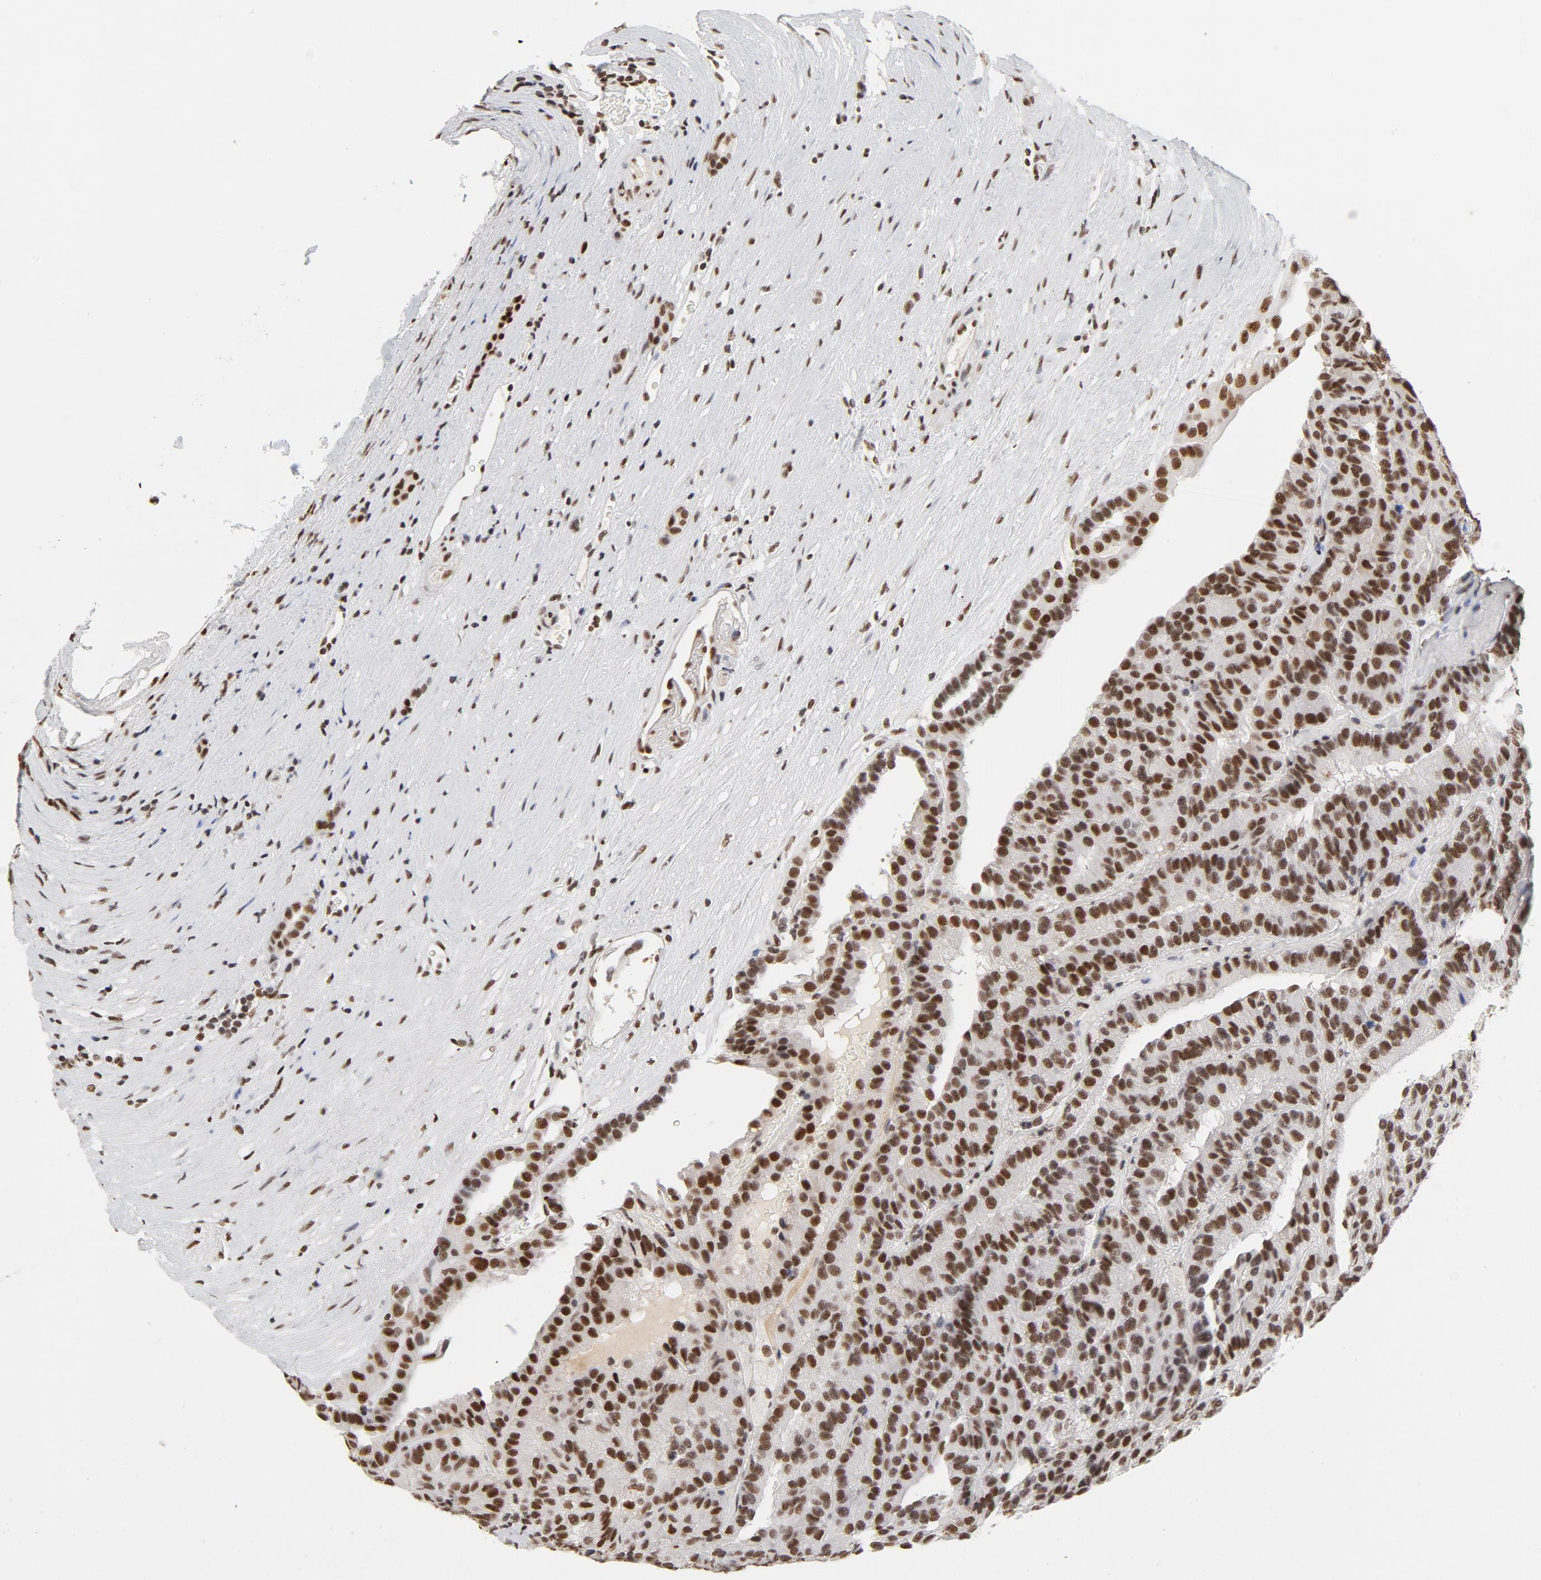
{"staining": {"intensity": "moderate", "quantity": ">75%", "location": "nuclear"}, "tissue": "renal cancer", "cell_type": "Tumor cells", "image_type": "cancer", "snomed": [{"axis": "morphology", "description": "Adenocarcinoma, NOS"}, {"axis": "topography", "description": "Kidney"}], "caption": "IHC (DAB) staining of renal cancer (adenocarcinoma) exhibits moderate nuclear protein positivity in approximately >75% of tumor cells.", "gene": "TP53BP1", "patient": {"sex": "male", "age": 46}}